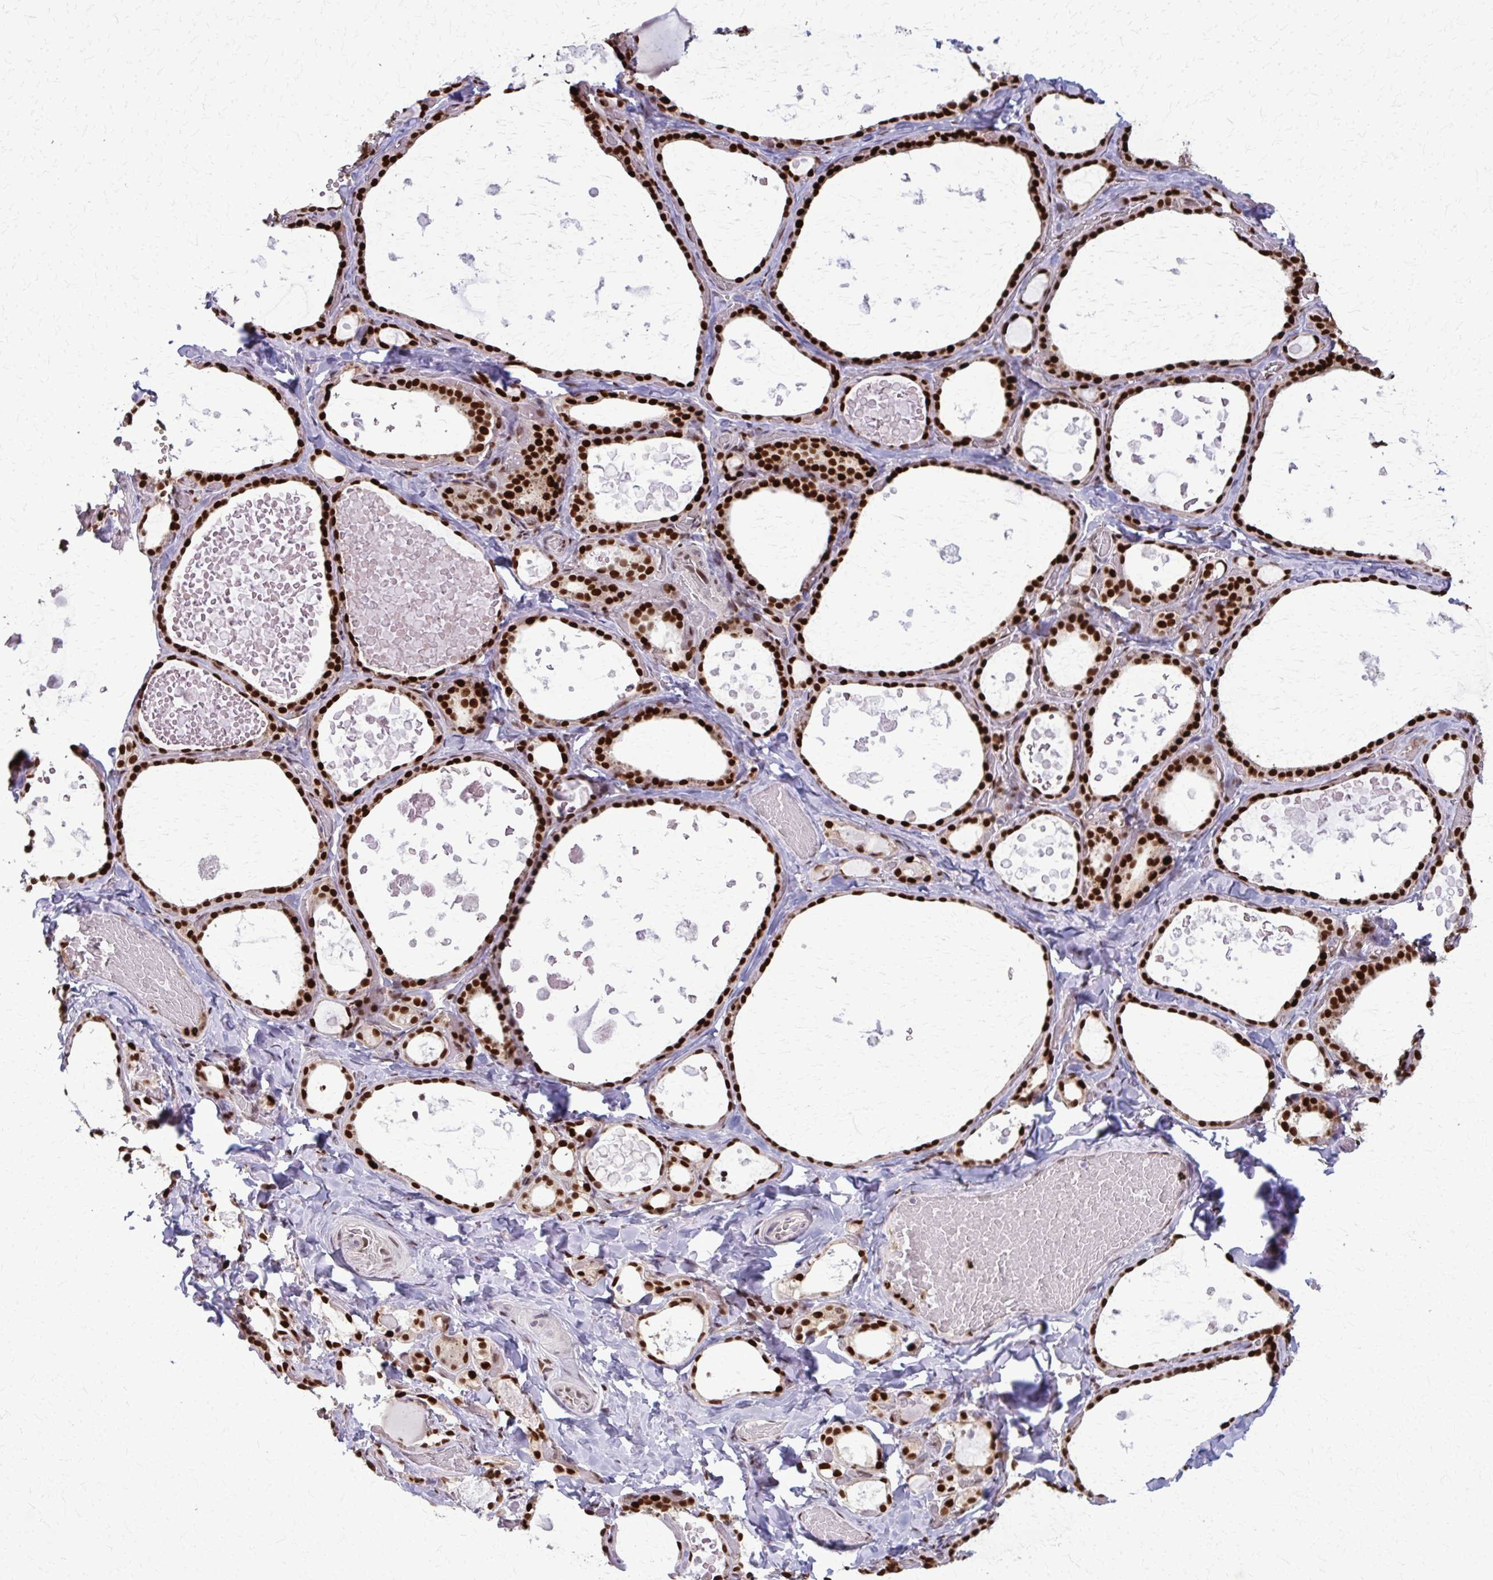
{"staining": {"intensity": "strong", "quantity": ">75%", "location": "nuclear"}, "tissue": "thyroid gland", "cell_type": "Glandular cells", "image_type": "normal", "snomed": [{"axis": "morphology", "description": "Normal tissue, NOS"}, {"axis": "topography", "description": "Thyroid gland"}], "caption": "Immunohistochemical staining of benign human thyroid gland reveals strong nuclear protein expression in approximately >75% of glandular cells.", "gene": "ZNF559", "patient": {"sex": "female", "age": 56}}